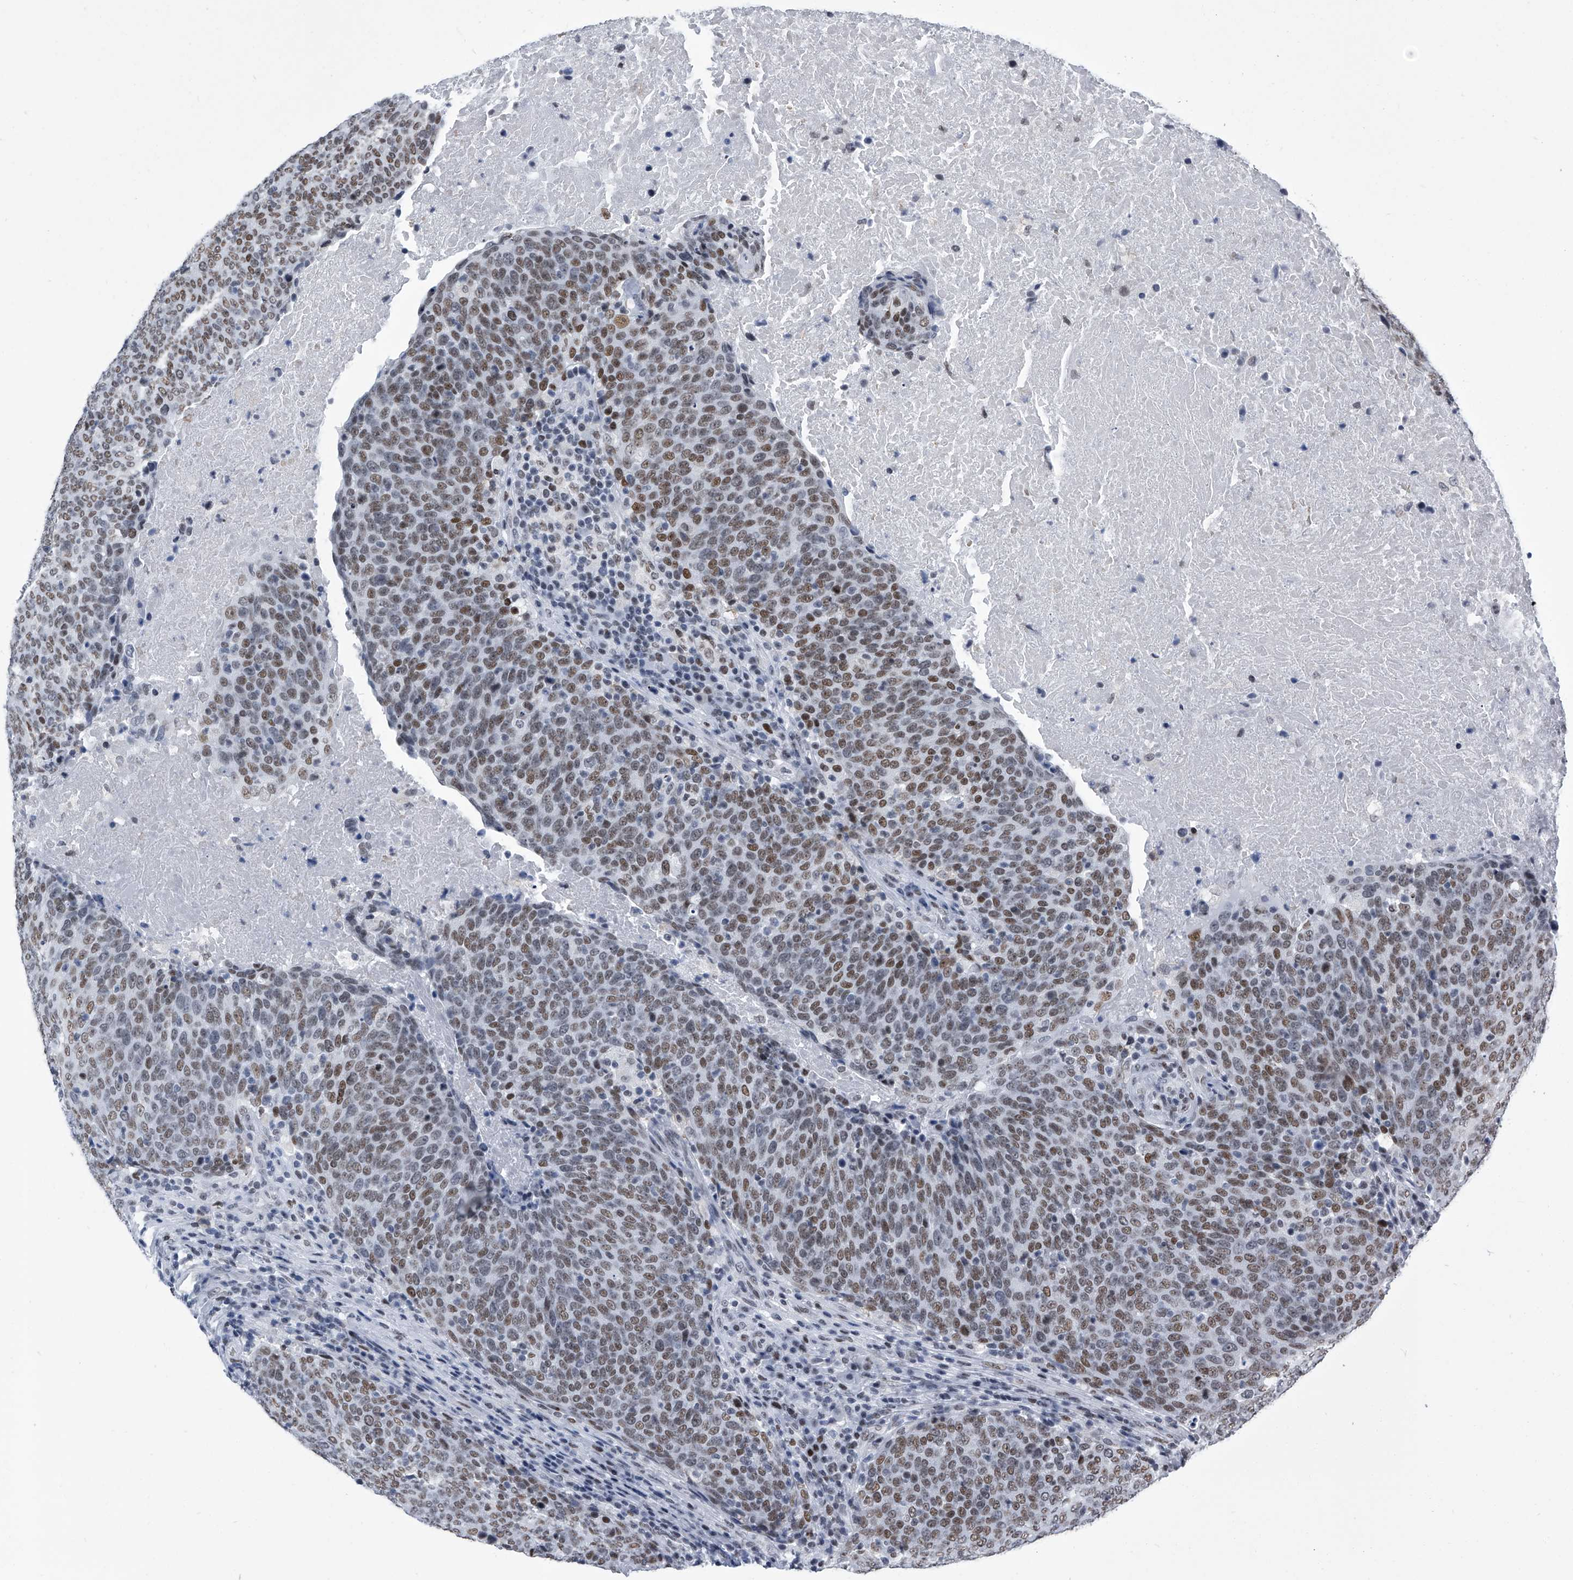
{"staining": {"intensity": "moderate", "quantity": ">75%", "location": "nuclear"}, "tissue": "head and neck cancer", "cell_type": "Tumor cells", "image_type": "cancer", "snomed": [{"axis": "morphology", "description": "Squamous cell carcinoma, NOS"}, {"axis": "morphology", "description": "Squamous cell carcinoma, metastatic, NOS"}, {"axis": "topography", "description": "Lymph node"}, {"axis": "topography", "description": "Head-Neck"}], "caption": "Immunohistochemistry (IHC) of head and neck cancer exhibits medium levels of moderate nuclear positivity in approximately >75% of tumor cells.", "gene": "SIM2", "patient": {"sex": "male", "age": 62}}